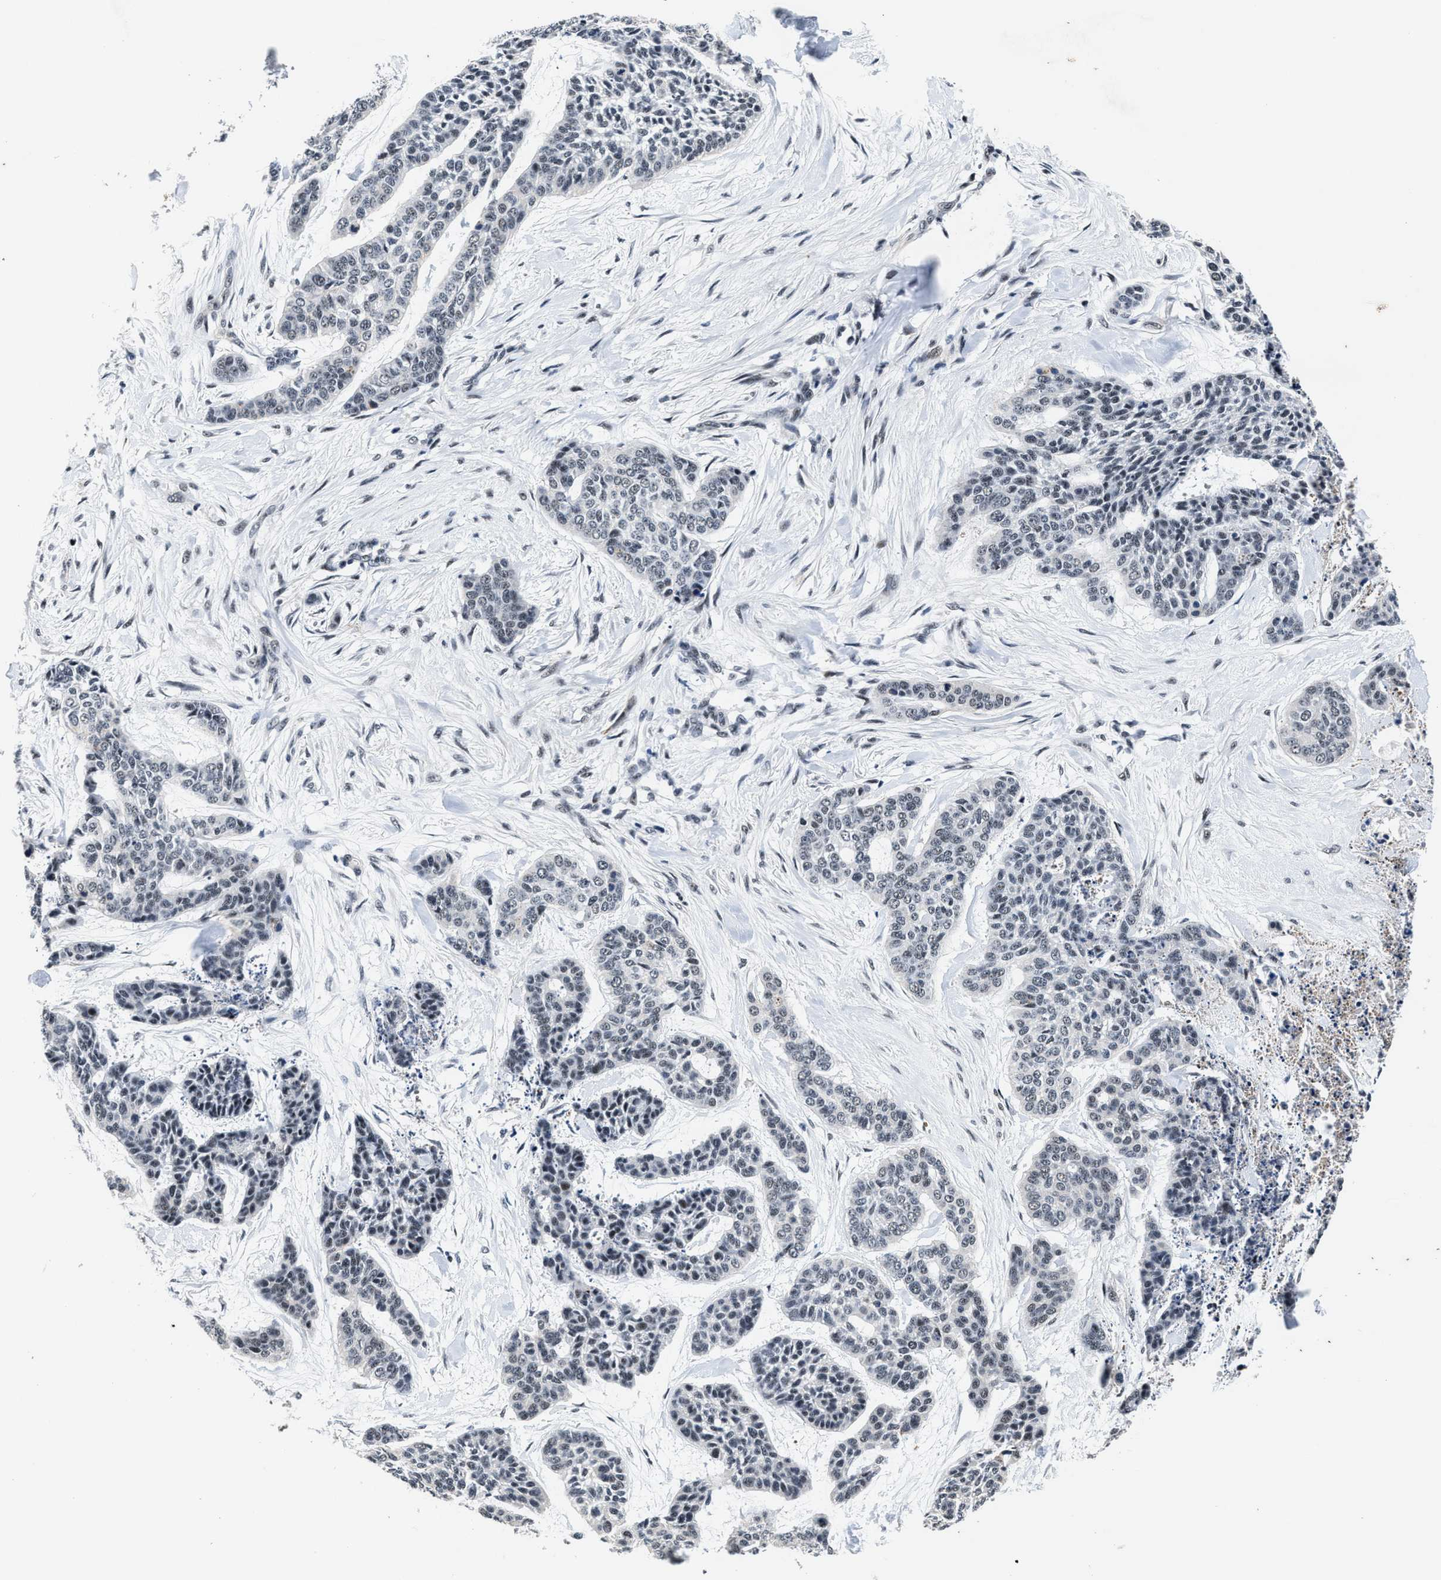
{"staining": {"intensity": "negative", "quantity": "none", "location": "none"}, "tissue": "skin cancer", "cell_type": "Tumor cells", "image_type": "cancer", "snomed": [{"axis": "morphology", "description": "Basal cell carcinoma"}, {"axis": "topography", "description": "Skin"}], "caption": "This is an IHC micrograph of human skin cancer. There is no positivity in tumor cells.", "gene": "ZNF233", "patient": {"sex": "female", "age": 64}}